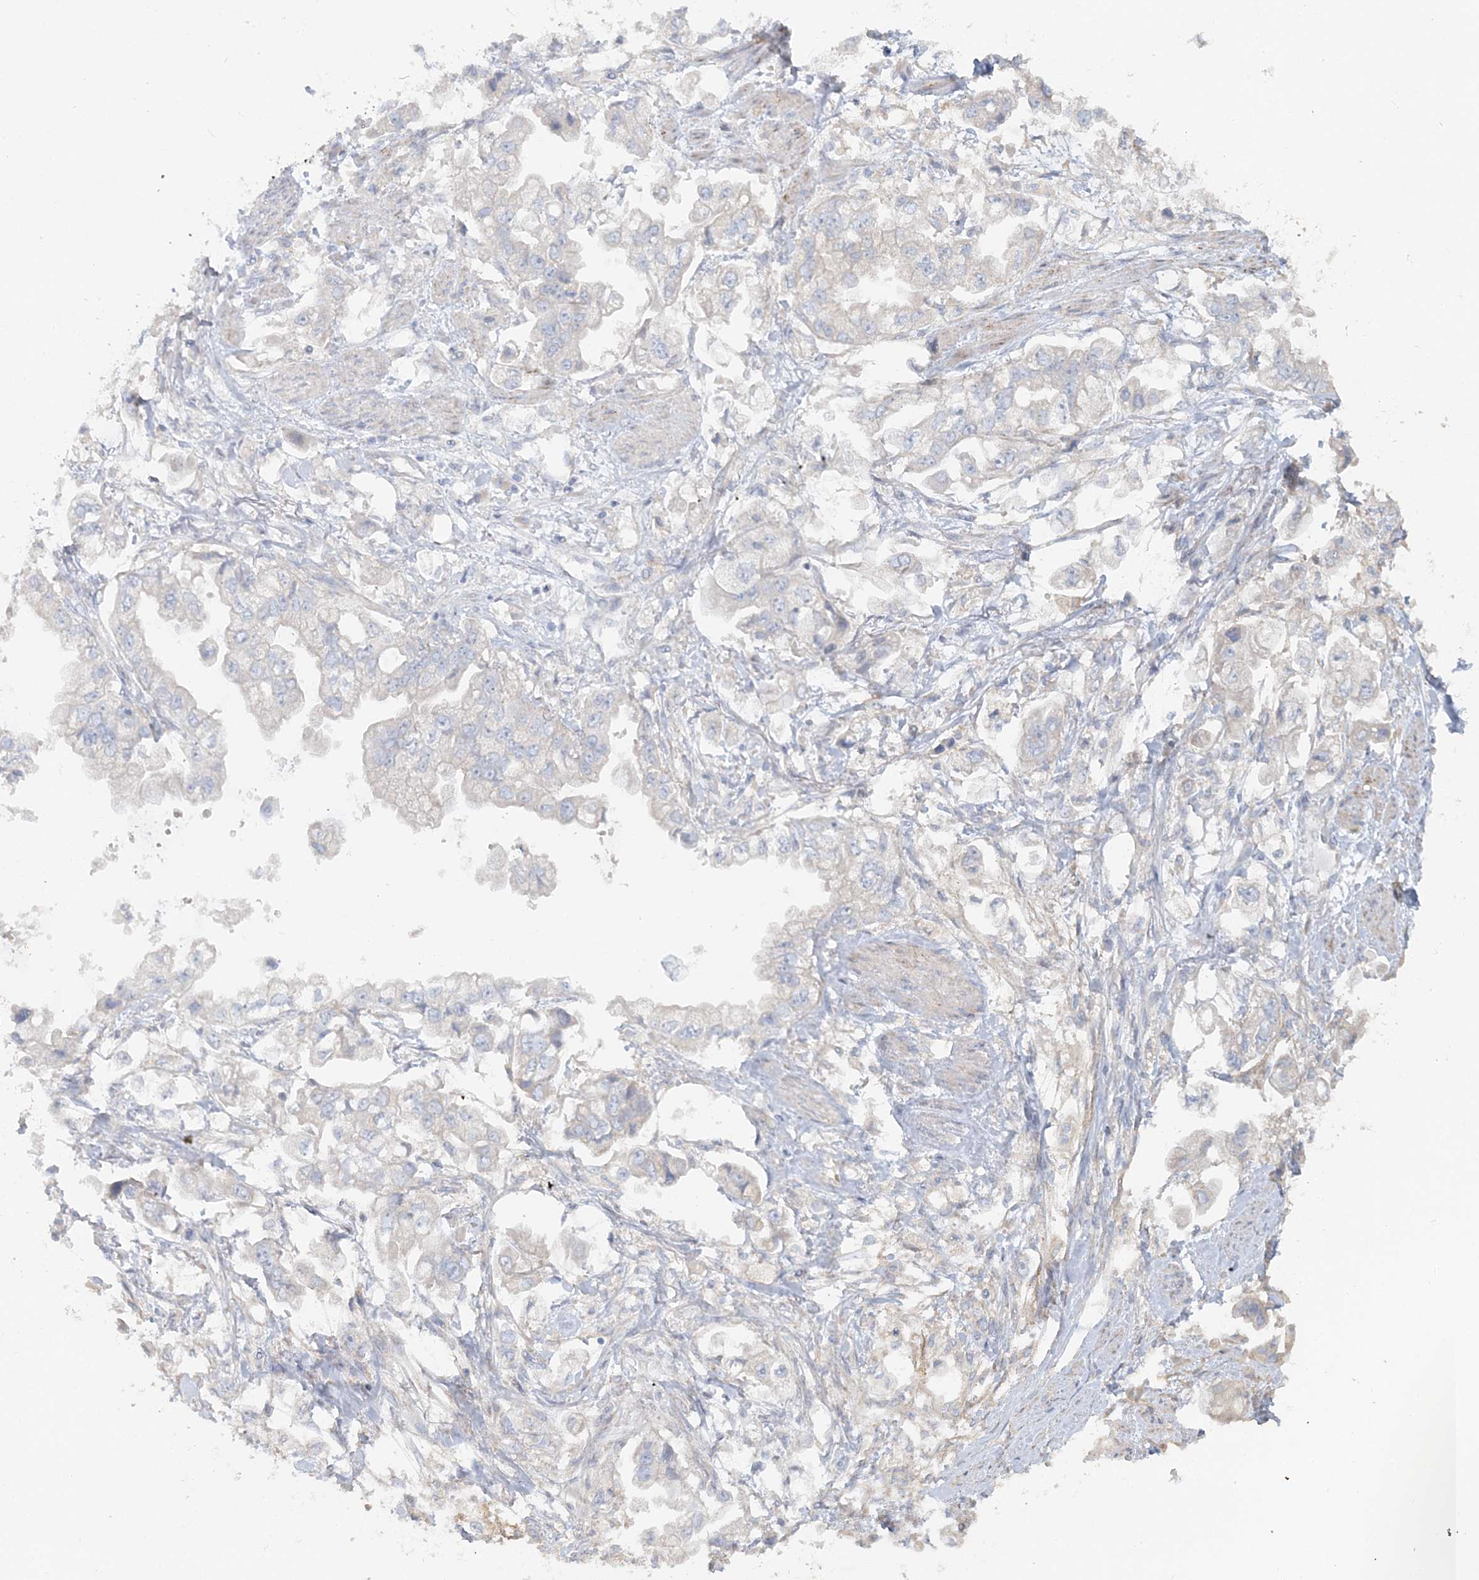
{"staining": {"intensity": "negative", "quantity": "none", "location": "none"}, "tissue": "stomach cancer", "cell_type": "Tumor cells", "image_type": "cancer", "snomed": [{"axis": "morphology", "description": "Adenocarcinoma, NOS"}, {"axis": "topography", "description": "Stomach"}], "caption": "This is an immunohistochemistry photomicrograph of stomach adenocarcinoma. There is no expression in tumor cells.", "gene": "TBC1D5", "patient": {"sex": "male", "age": 62}}